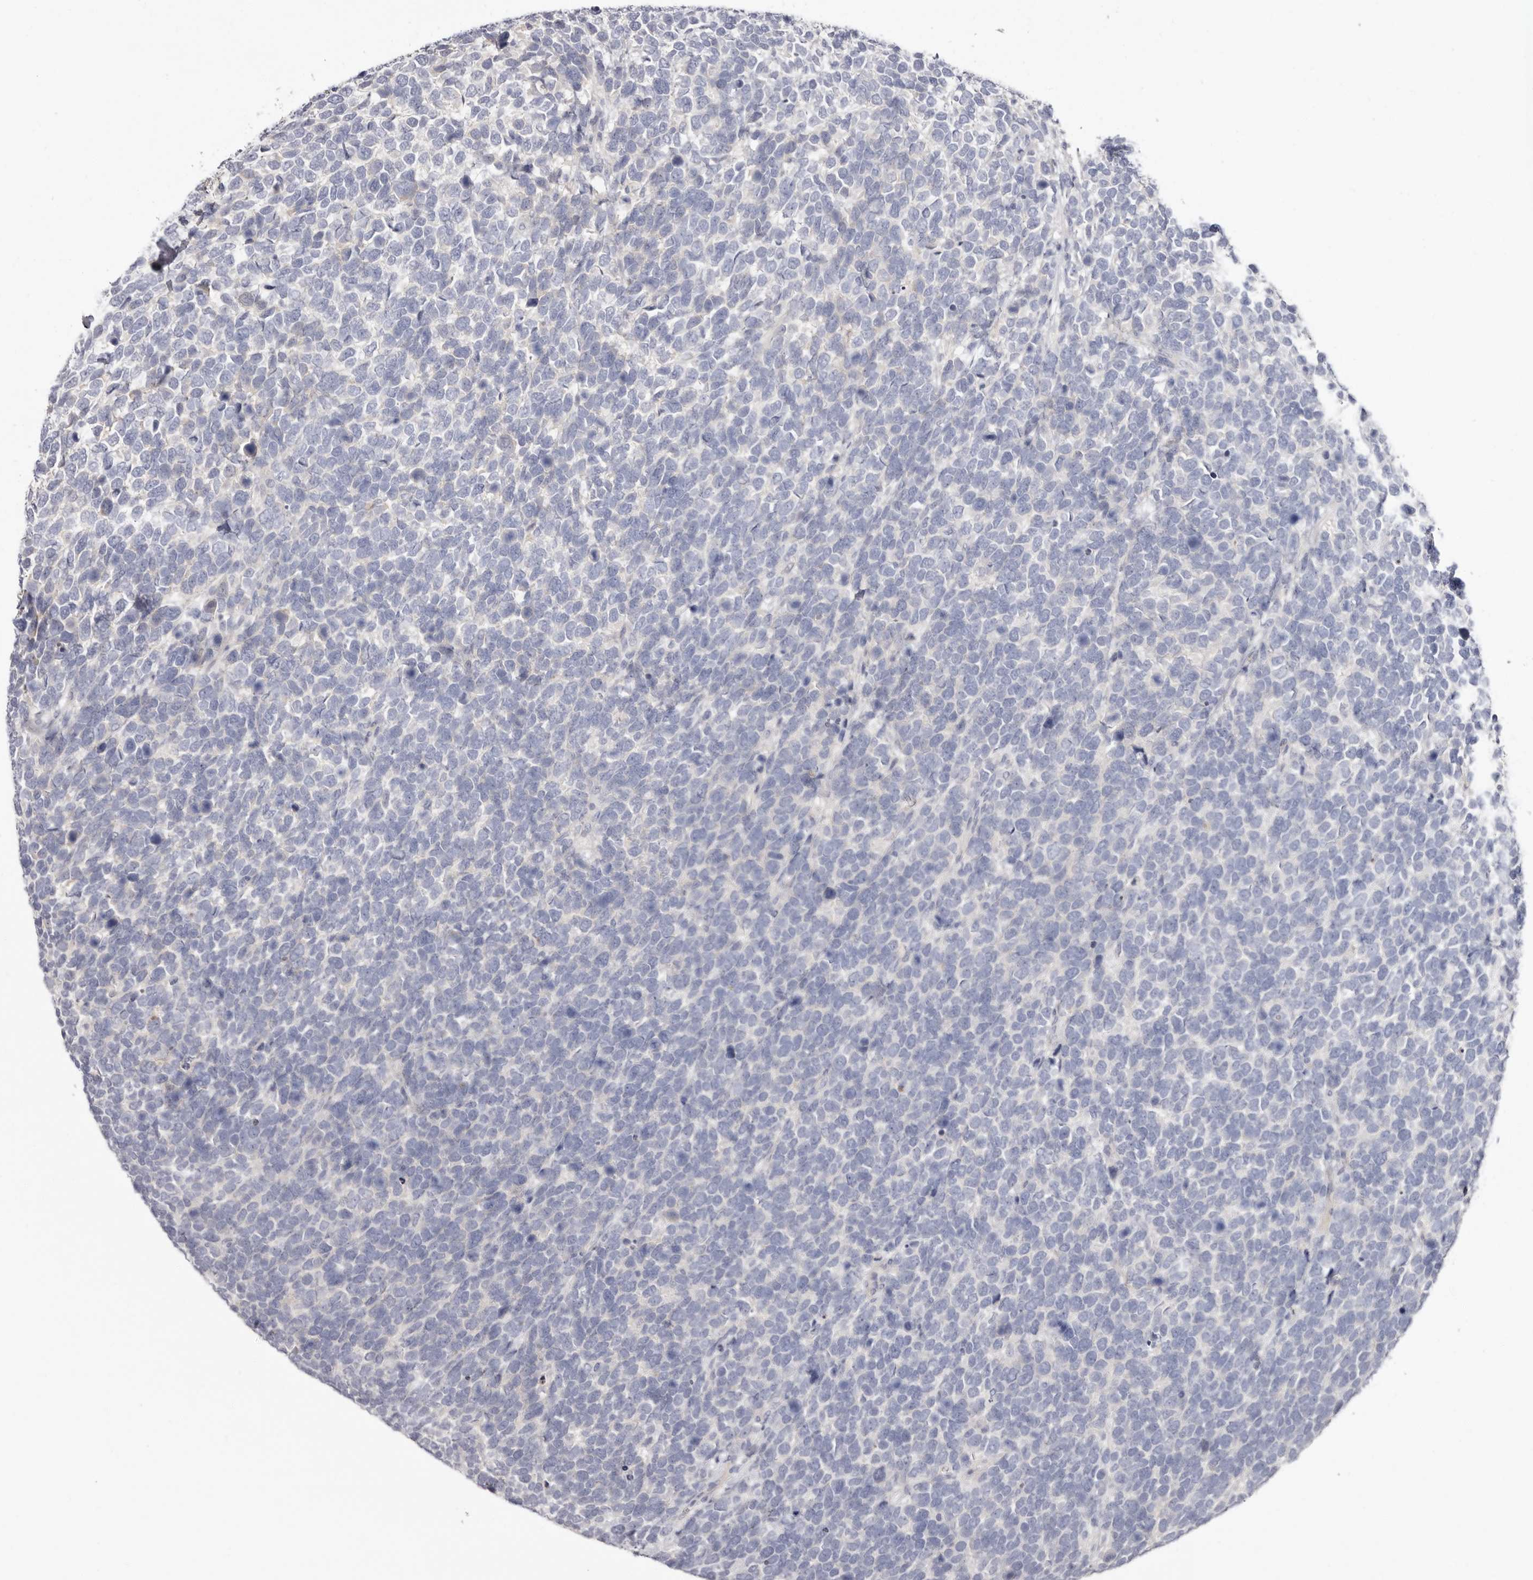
{"staining": {"intensity": "negative", "quantity": "none", "location": "none"}, "tissue": "urothelial cancer", "cell_type": "Tumor cells", "image_type": "cancer", "snomed": [{"axis": "morphology", "description": "Urothelial carcinoma, High grade"}, {"axis": "topography", "description": "Urinary bladder"}], "caption": "This is a photomicrograph of IHC staining of high-grade urothelial carcinoma, which shows no positivity in tumor cells.", "gene": "STK16", "patient": {"sex": "female", "age": 82}}